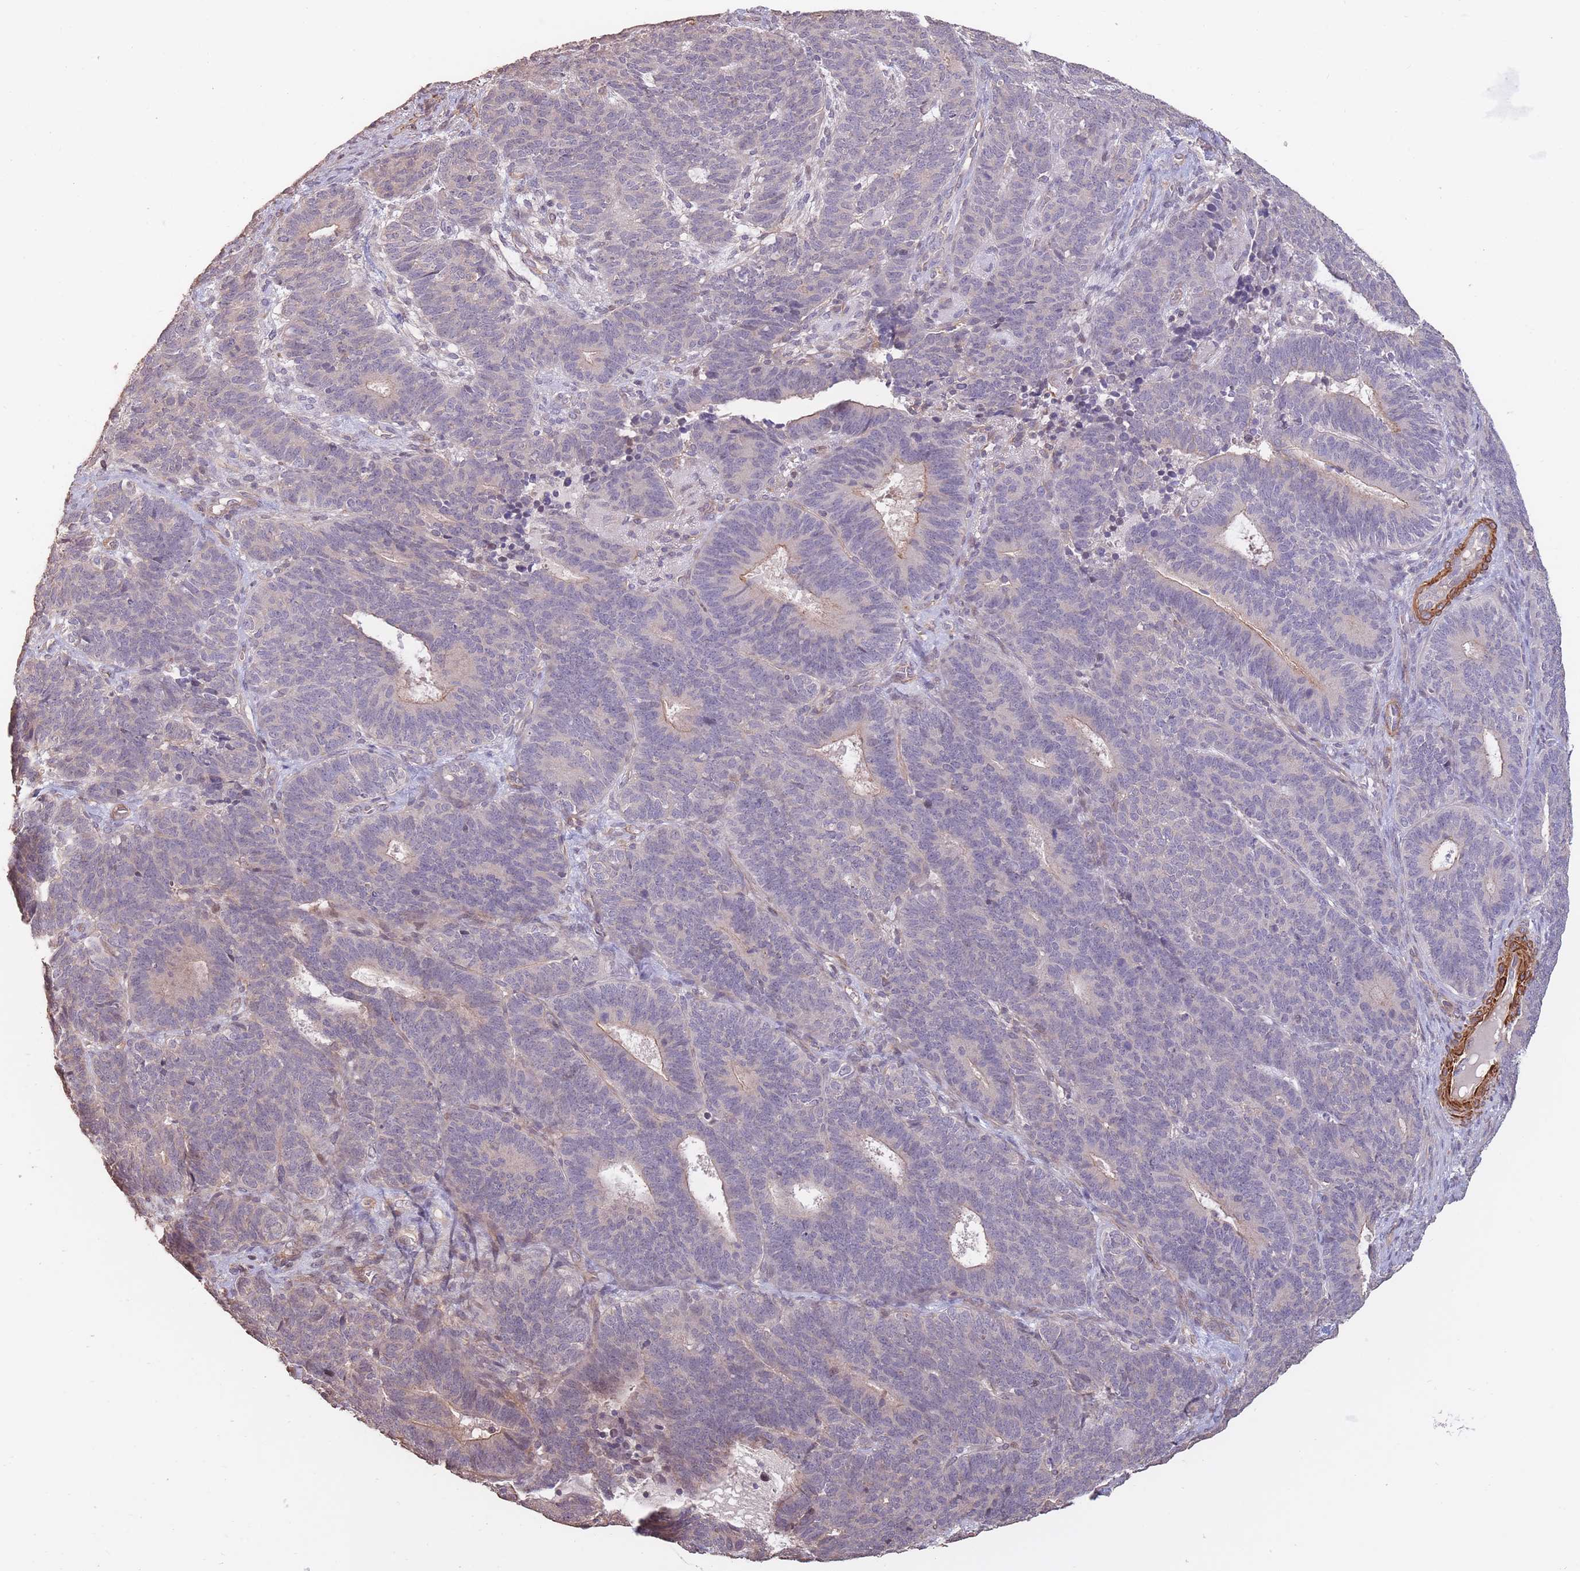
{"staining": {"intensity": "weak", "quantity": "<25%", "location": "cytoplasmic/membranous"}, "tissue": "endometrial cancer", "cell_type": "Tumor cells", "image_type": "cancer", "snomed": [{"axis": "morphology", "description": "Adenocarcinoma, NOS"}, {"axis": "topography", "description": "Endometrium"}], "caption": "Adenocarcinoma (endometrial) was stained to show a protein in brown. There is no significant staining in tumor cells.", "gene": "NLRC4", "patient": {"sex": "female", "age": 70}}